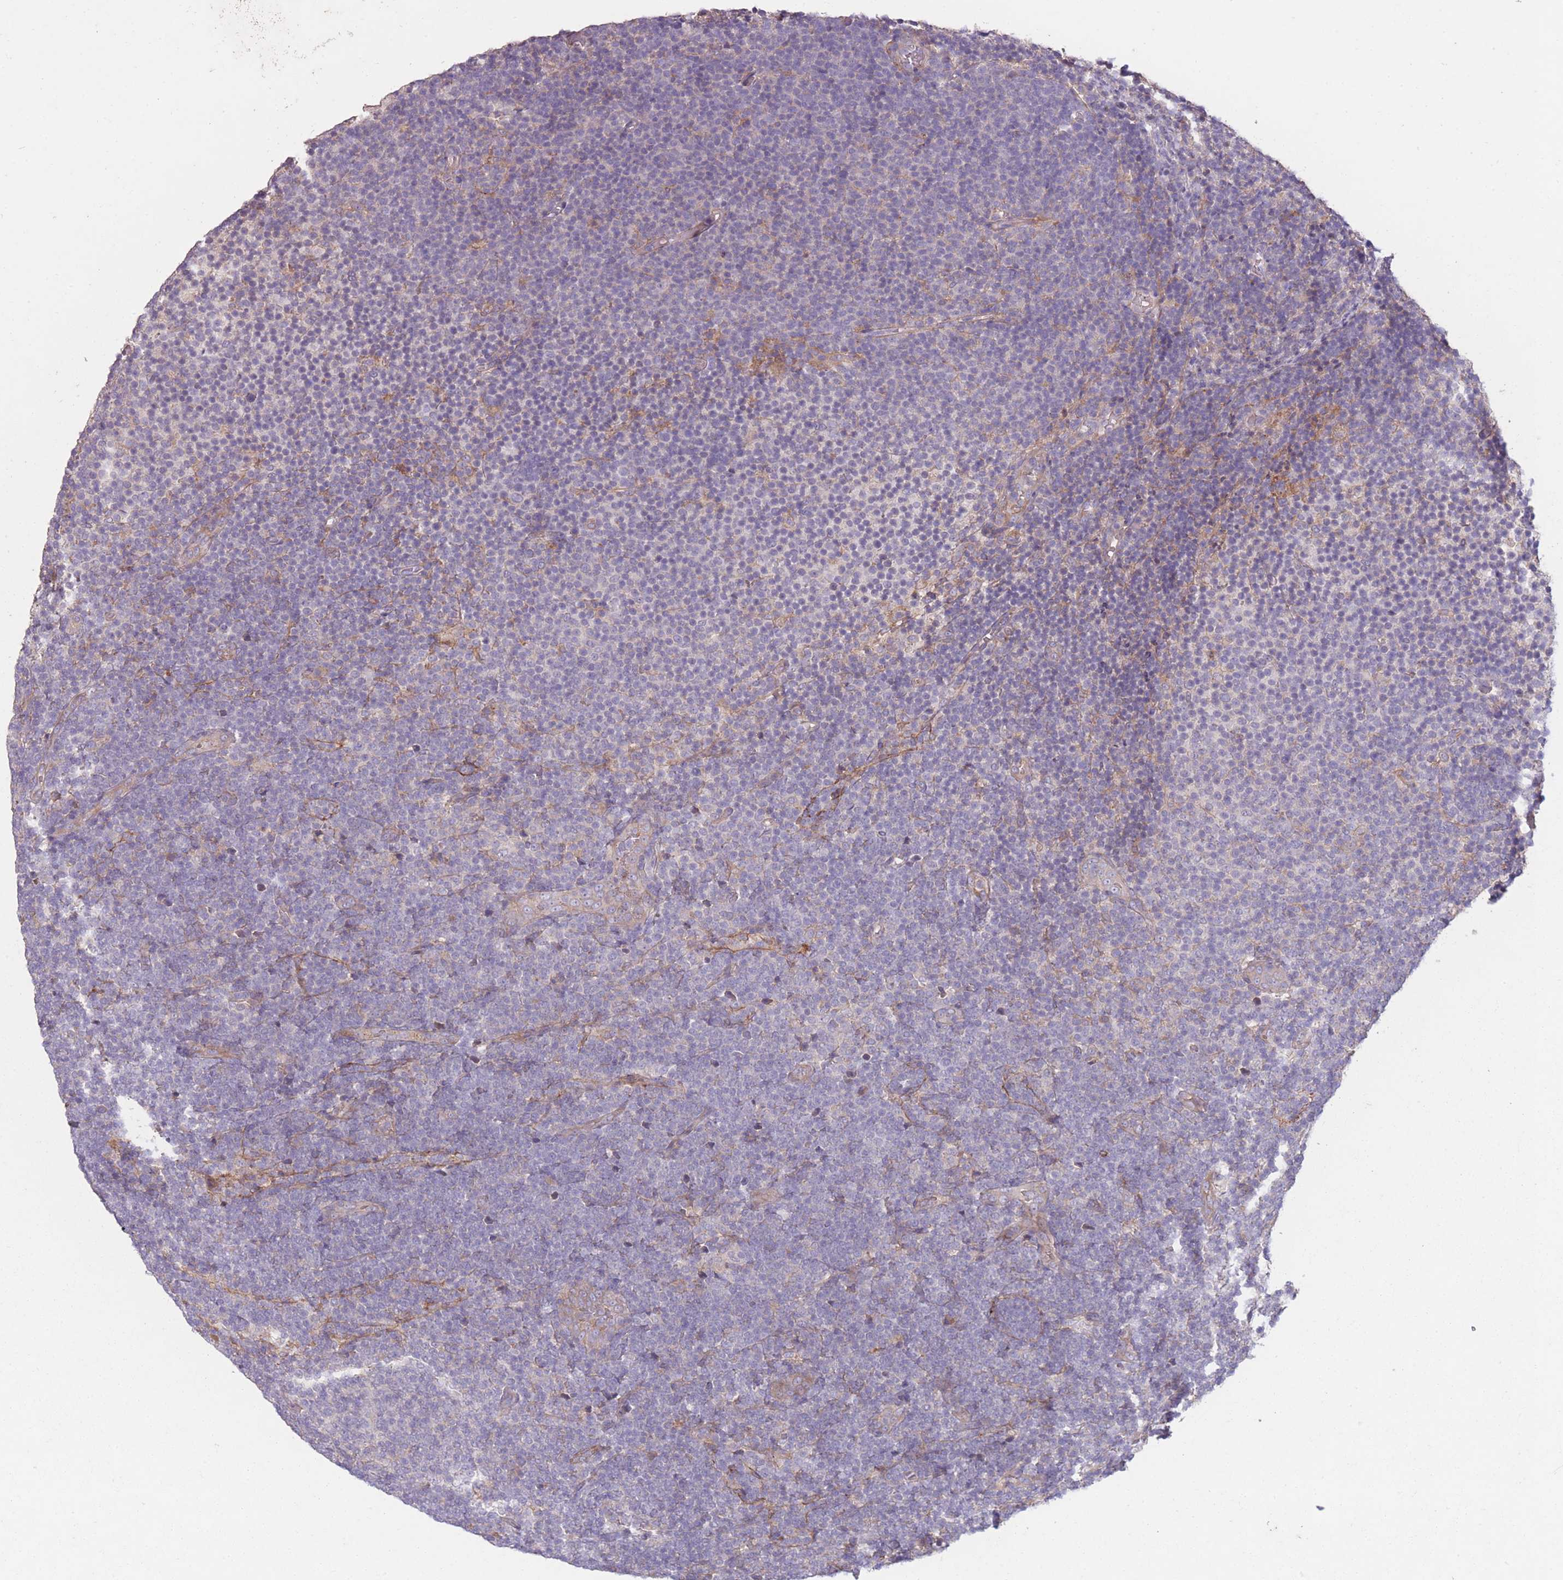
{"staining": {"intensity": "negative", "quantity": "none", "location": "none"}, "tissue": "lymphoma", "cell_type": "Tumor cells", "image_type": "cancer", "snomed": [{"axis": "morphology", "description": "Malignant lymphoma, non-Hodgkin's type, Low grade"}, {"axis": "topography", "description": "Lymph node"}], "caption": "Tumor cells are negative for protein expression in human lymphoma.", "gene": "OR2V2", "patient": {"sex": "male", "age": 66}}